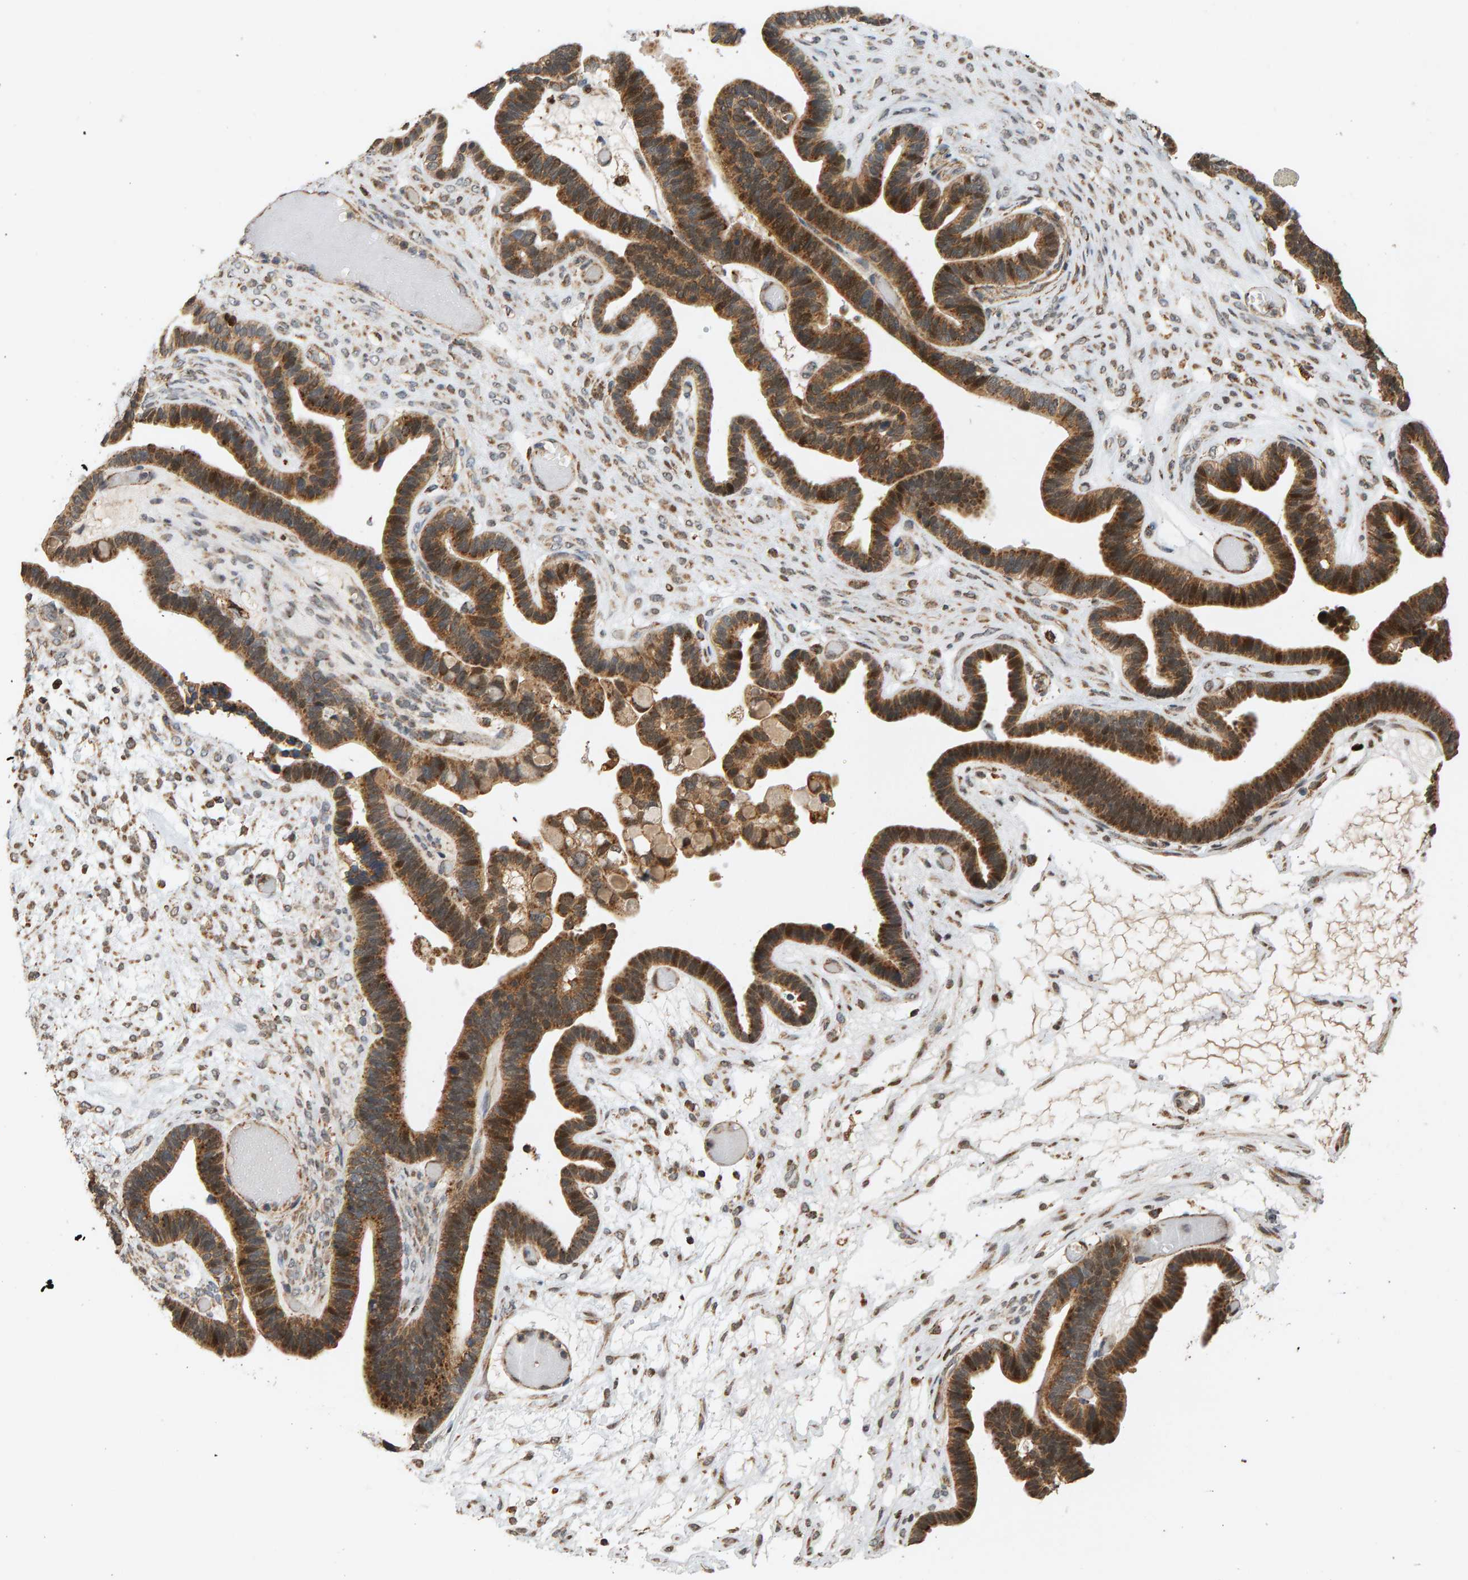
{"staining": {"intensity": "moderate", "quantity": ">75%", "location": "cytoplasmic/membranous"}, "tissue": "ovarian cancer", "cell_type": "Tumor cells", "image_type": "cancer", "snomed": [{"axis": "morphology", "description": "Cystadenocarcinoma, serous, NOS"}, {"axis": "topography", "description": "Ovary"}], "caption": "Immunohistochemistry (IHC) (DAB (3,3'-diaminobenzidine)) staining of human ovarian cancer (serous cystadenocarcinoma) displays moderate cytoplasmic/membranous protein staining in about >75% of tumor cells. (DAB IHC with brightfield microscopy, high magnification).", "gene": "GSTK1", "patient": {"sex": "female", "age": 56}}